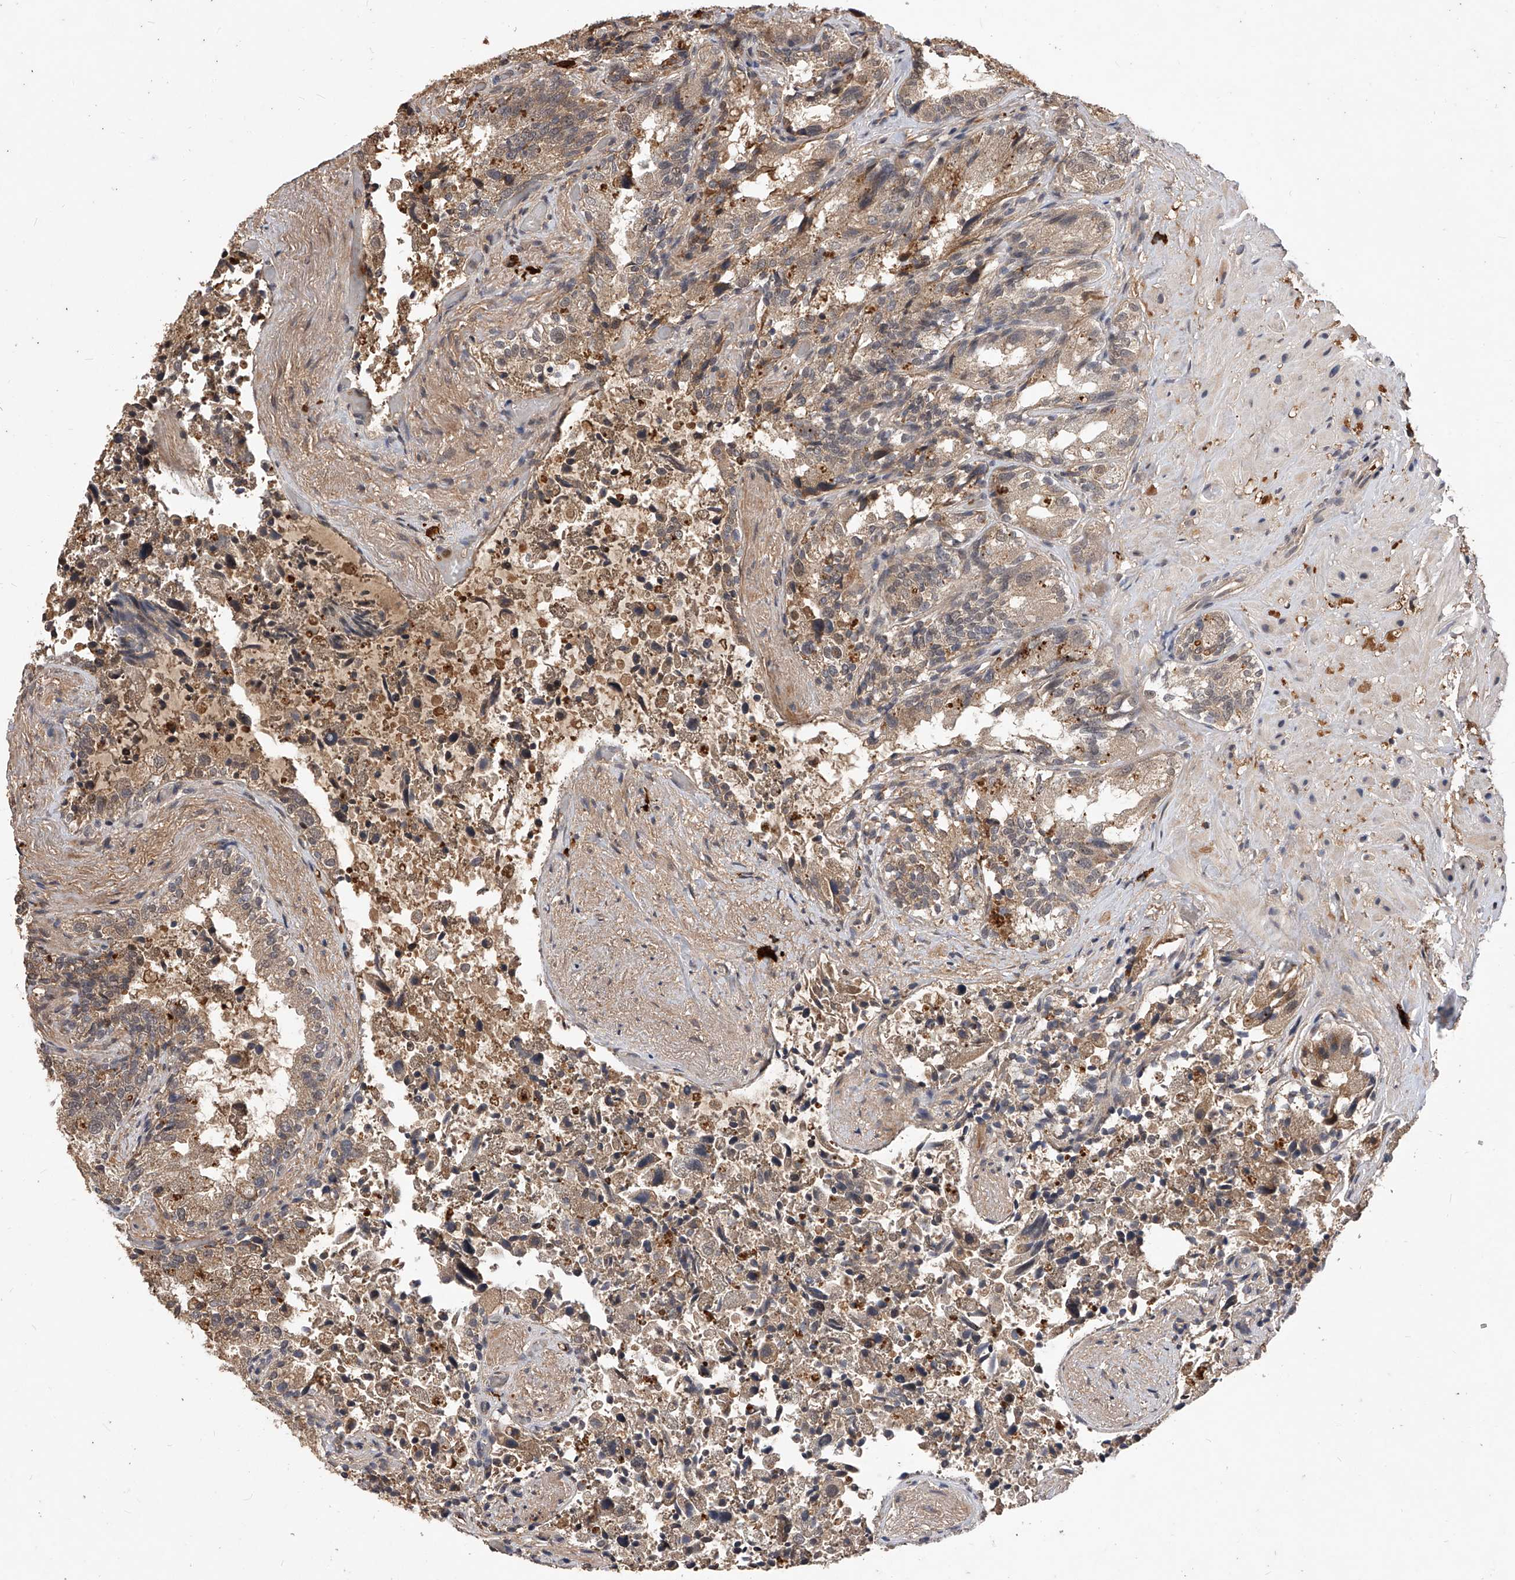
{"staining": {"intensity": "moderate", "quantity": ">75%", "location": "cytoplasmic/membranous,nuclear"}, "tissue": "seminal vesicle", "cell_type": "Glandular cells", "image_type": "normal", "snomed": [{"axis": "morphology", "description": "Normal tissue, NOS"}, {"axis": "topography", "description": "Seminal veicle"}, {"axis": "topography", "description": "Peripheral nerve tissue"}], "caption": "A micrograph of seminal vesicle stained for a protein displays moderate cytoplasmic/membranous,nuclear brown staining in glandular cells. Immunohistochemistry (ihc) stains the protein of interest in brown and the nuclei are stained blue.", "gene": "CFAP410", "patient": {"sex": "male", "age": 63}}